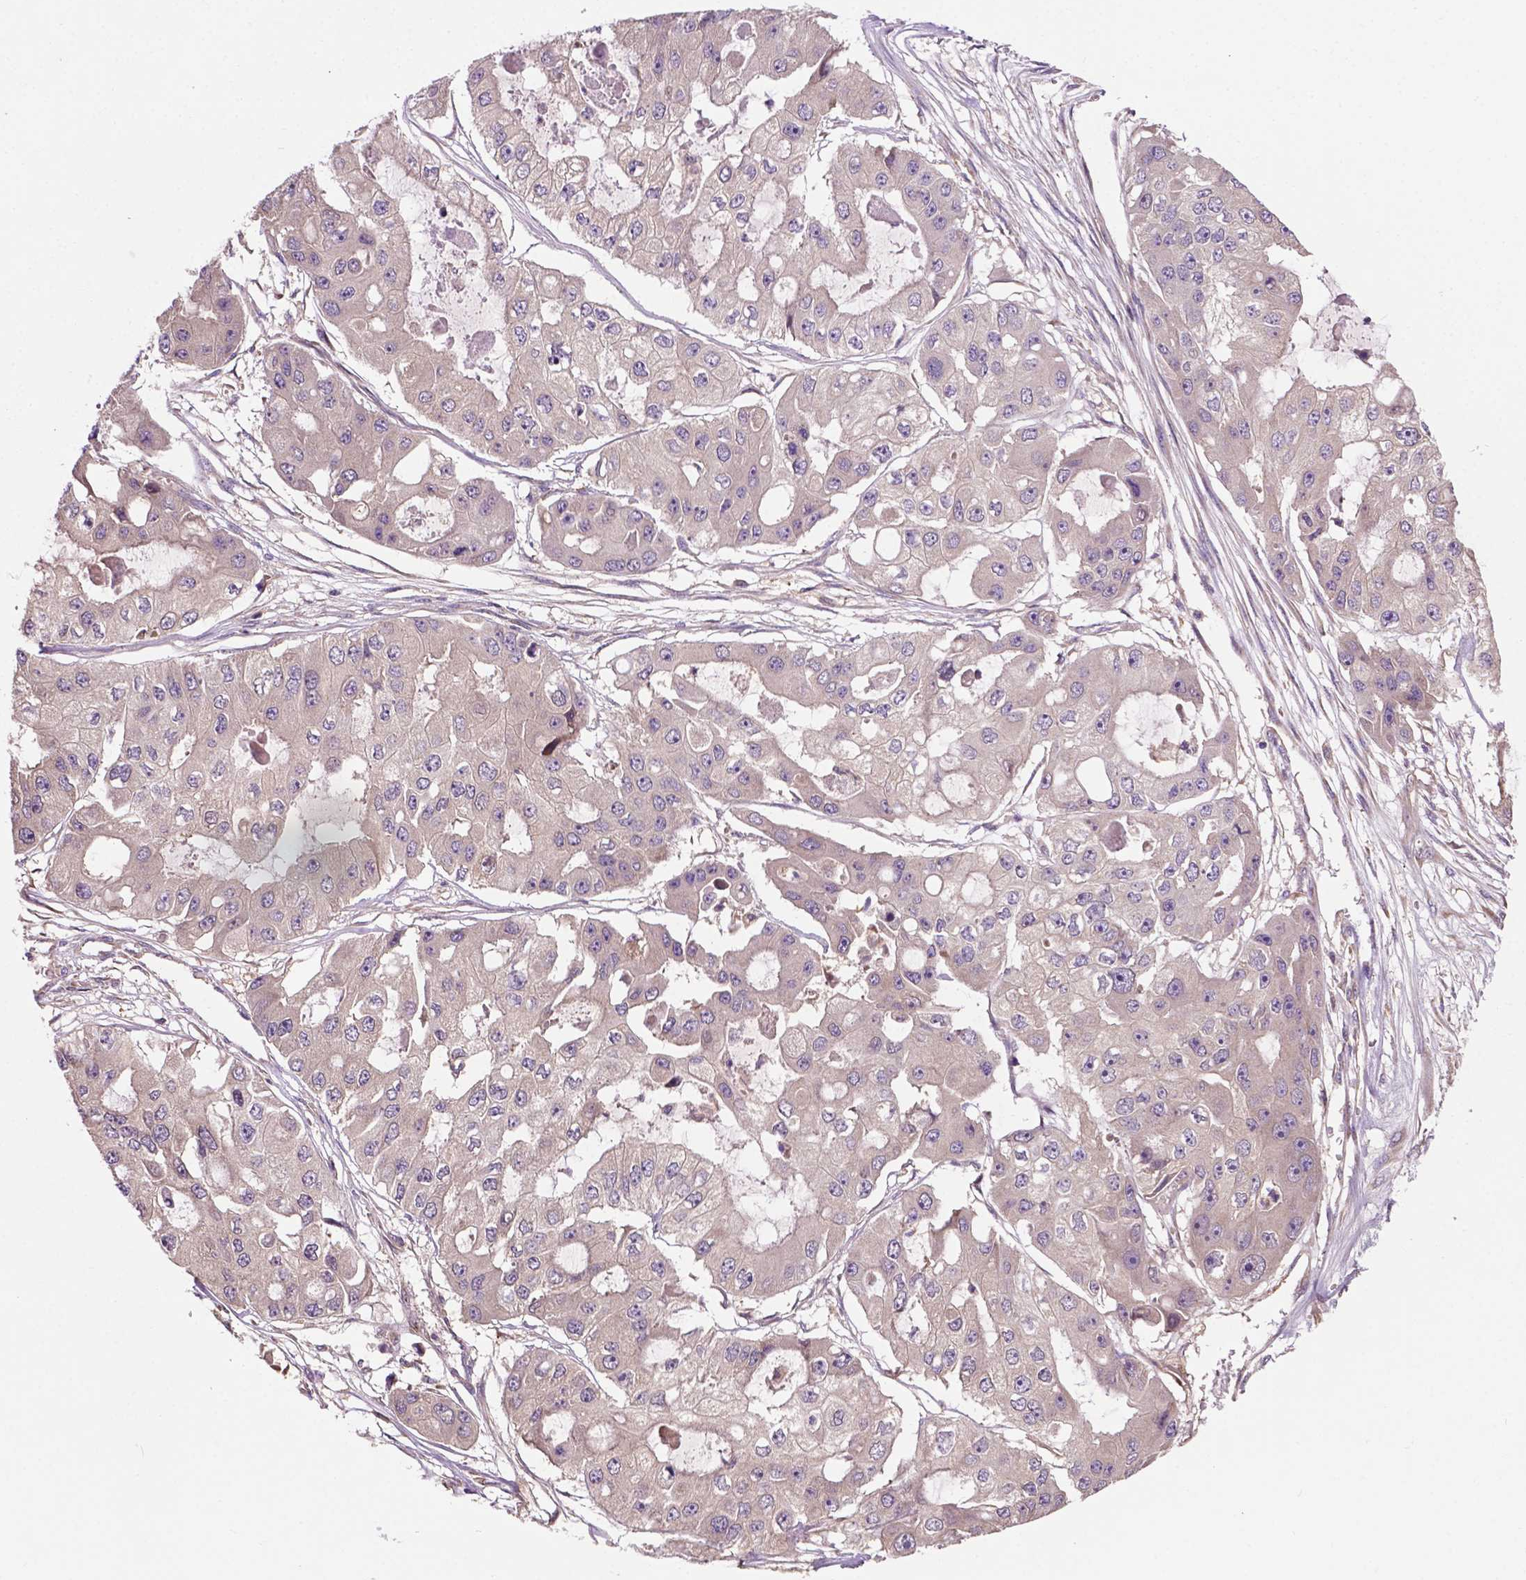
{"staining": {"intensity": "negative", "quantity": "none", "location": "none"}, "tissue": "ovarian cancer", "cell_type": "Tumor cells", "image_type": "cancer", "snomed": [{"axis": "morphology", "description": "Cystadenocarcinoma, serous, NOS"}, {"axis": "topography", "description": "Ovary"}], "caption": "A high-resolution micrograph shows IHC staining of ovarian cancer, which demonstrates no significant expression in tumor cells. (Stains: DAB (3,3'-diaminobenzidine) IHC with hematoxylin counter stain, Microscopy: brightfield microscopy at high magnification).", "gene": "GJA9", "patient": {"sex": "female", "age": 56}}